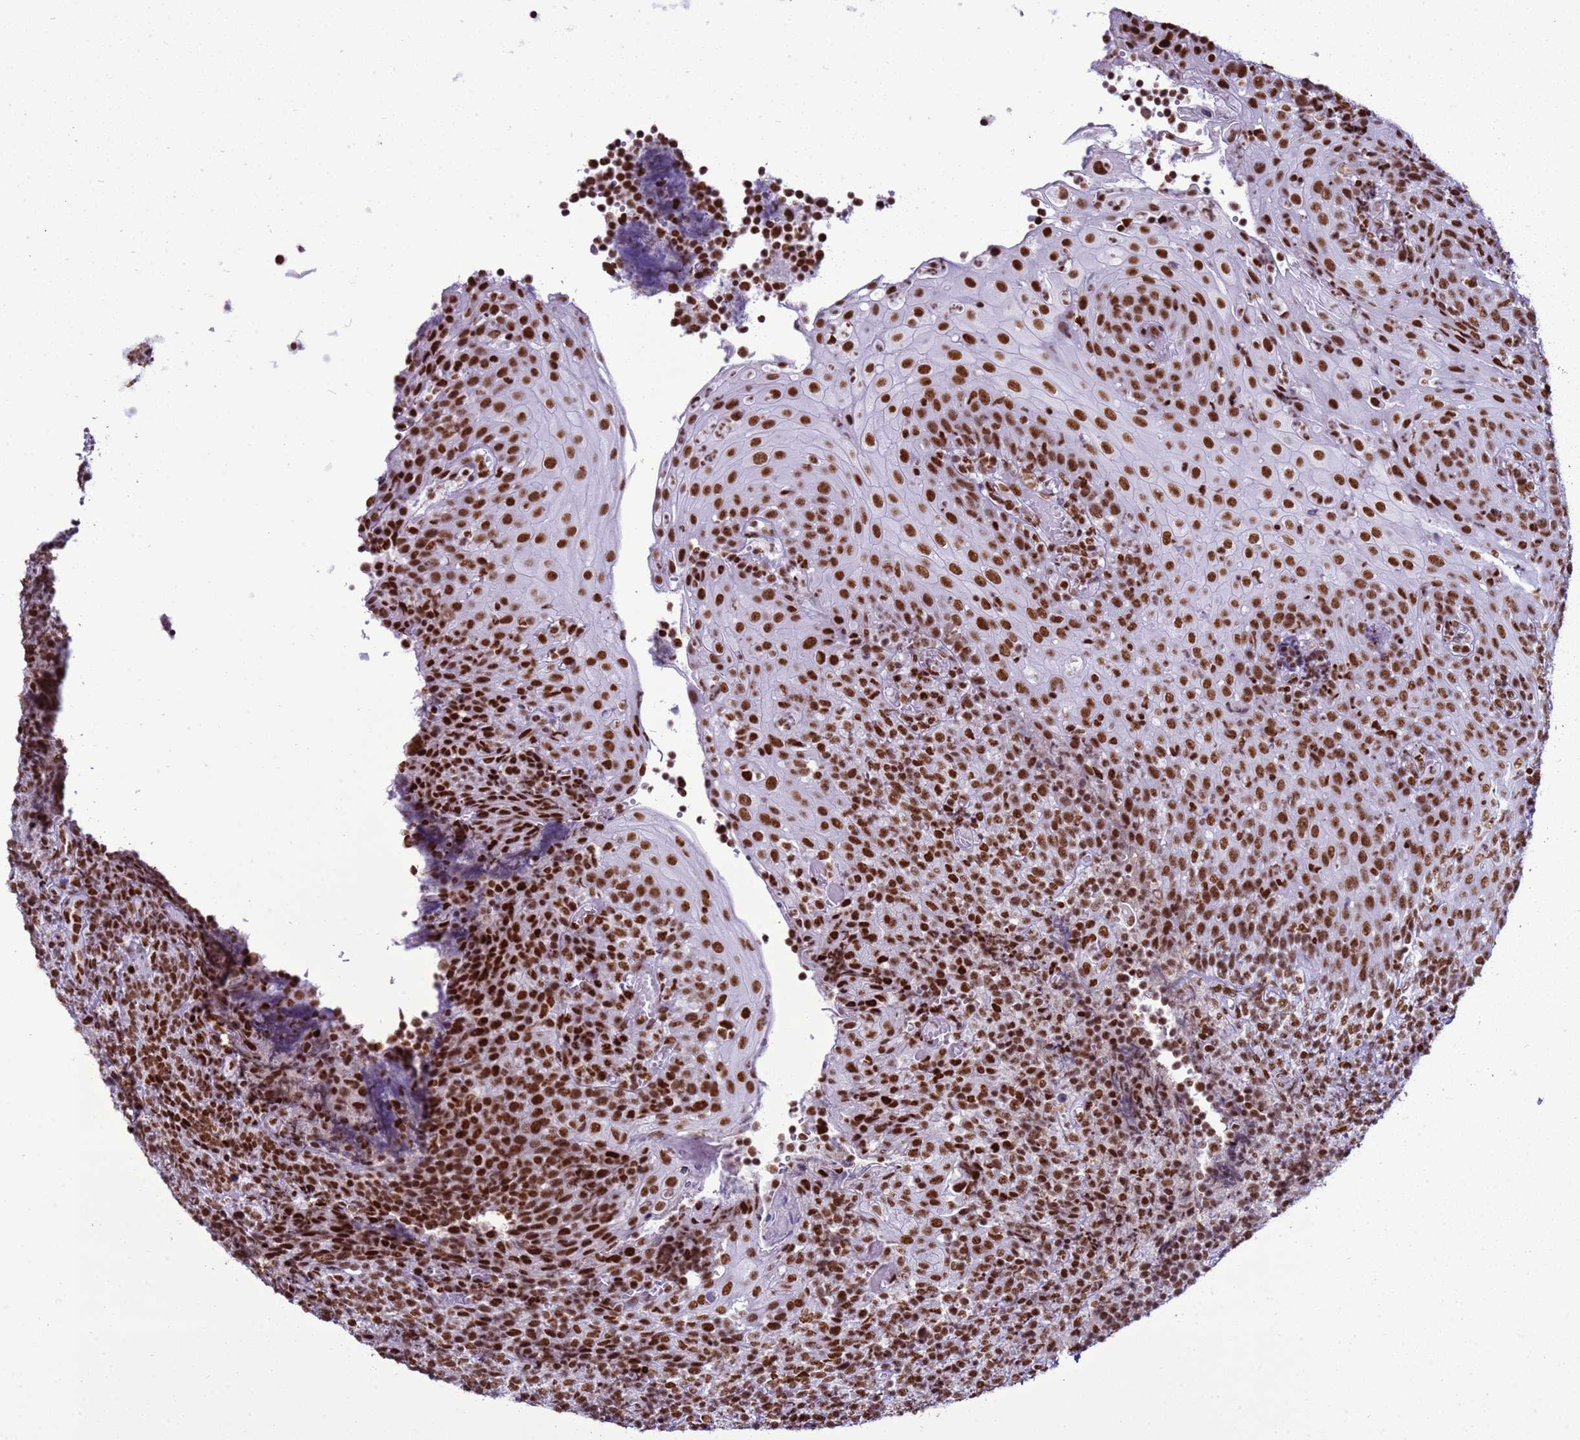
{"staining": {"intensity": "moderate", "quantity": ">75%", "location": "nuclear"}, "tissue": "tonsil", "cell_type": "Germinal center cells", "image_type": "normal", "snomed": [{"axis": "morphology", "description": "Normal tissue, NOS"}, {"axis": "topography", "description": "Tonsil"}], "caption": "Approximately >75% of germinal center cells in unremarkable tonsil exhibit moderate nuclear protein positivity as visualized by brown immunohistochemical staining.", "gene": "RALY", "patient": {"sex": "female", "age": 19}}